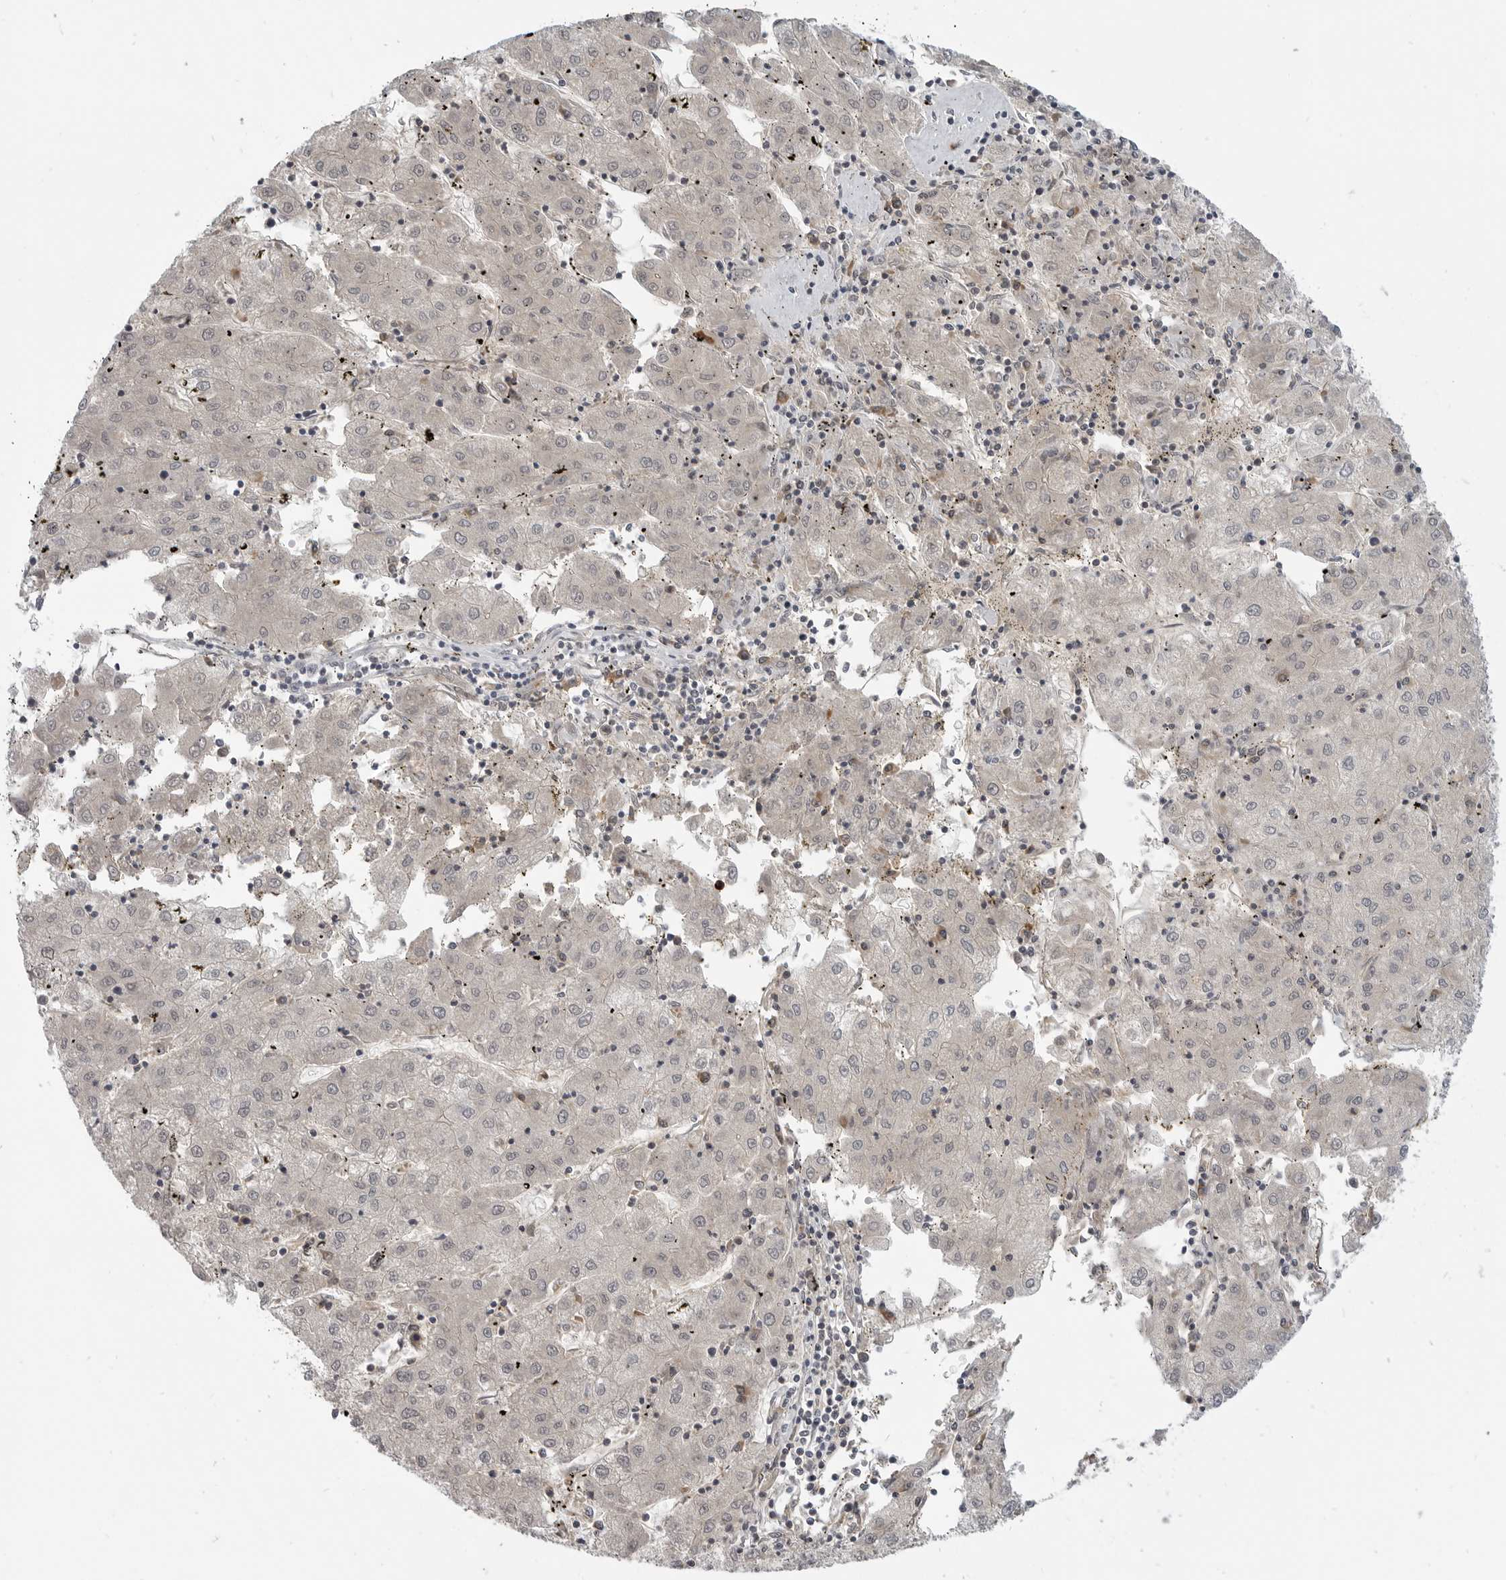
{"staining": {"intensity": "negative", "quantity": "none", "location": "none"}, "tissue": "liver cancer", "cell_type": "Tumor cells", "image_type": "cancer", "snomed": [{"axis": "morphology", "description": "Carcinoma, Hepatocellular, NOS"}, {"axis": "topography", "description": "Liver"}], "caption": "Human hepatocellular carcinoma (liver) stained for a protein using immunohistochemistry (IHC) reveals no expression in tumor cells.", "gene": "CEP295NL", "patient": {"sex": "male", "age": 72}}